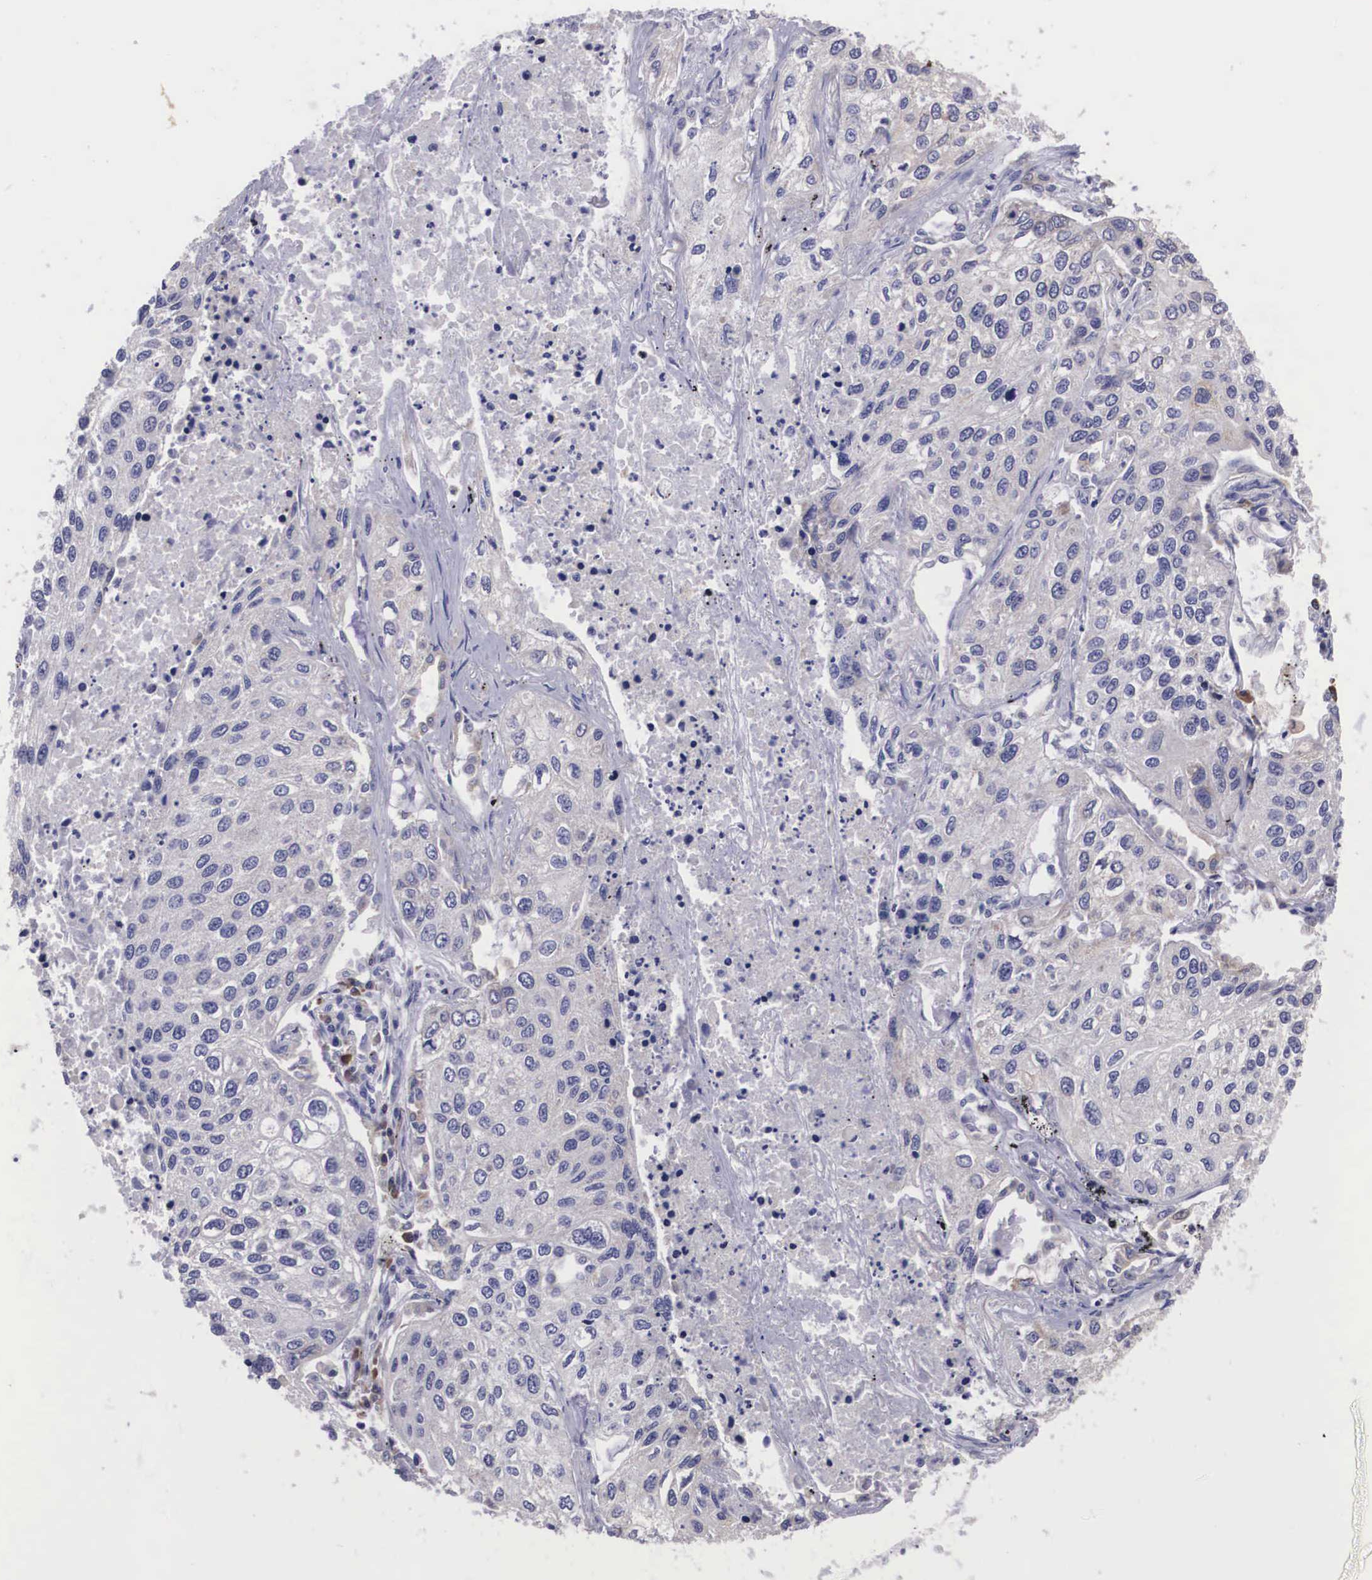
{"staining": {"intensity": "negative", "quantity": "none", "location": "none"}, "tissue": "lung cancer", "cell_type": "Tumor cells", "image_type": "cancer", "snomed": [{"axis": "morphology", "description": "Squamous cell carcinoma, NOS"}, {"axis": "topography", "description": "Lung"}], "caption": "The histopathology image shows no staining of tumor cells in lung cancer.", "gene": "CRELD2", "patient": {"sex": "male", "age": 75}}